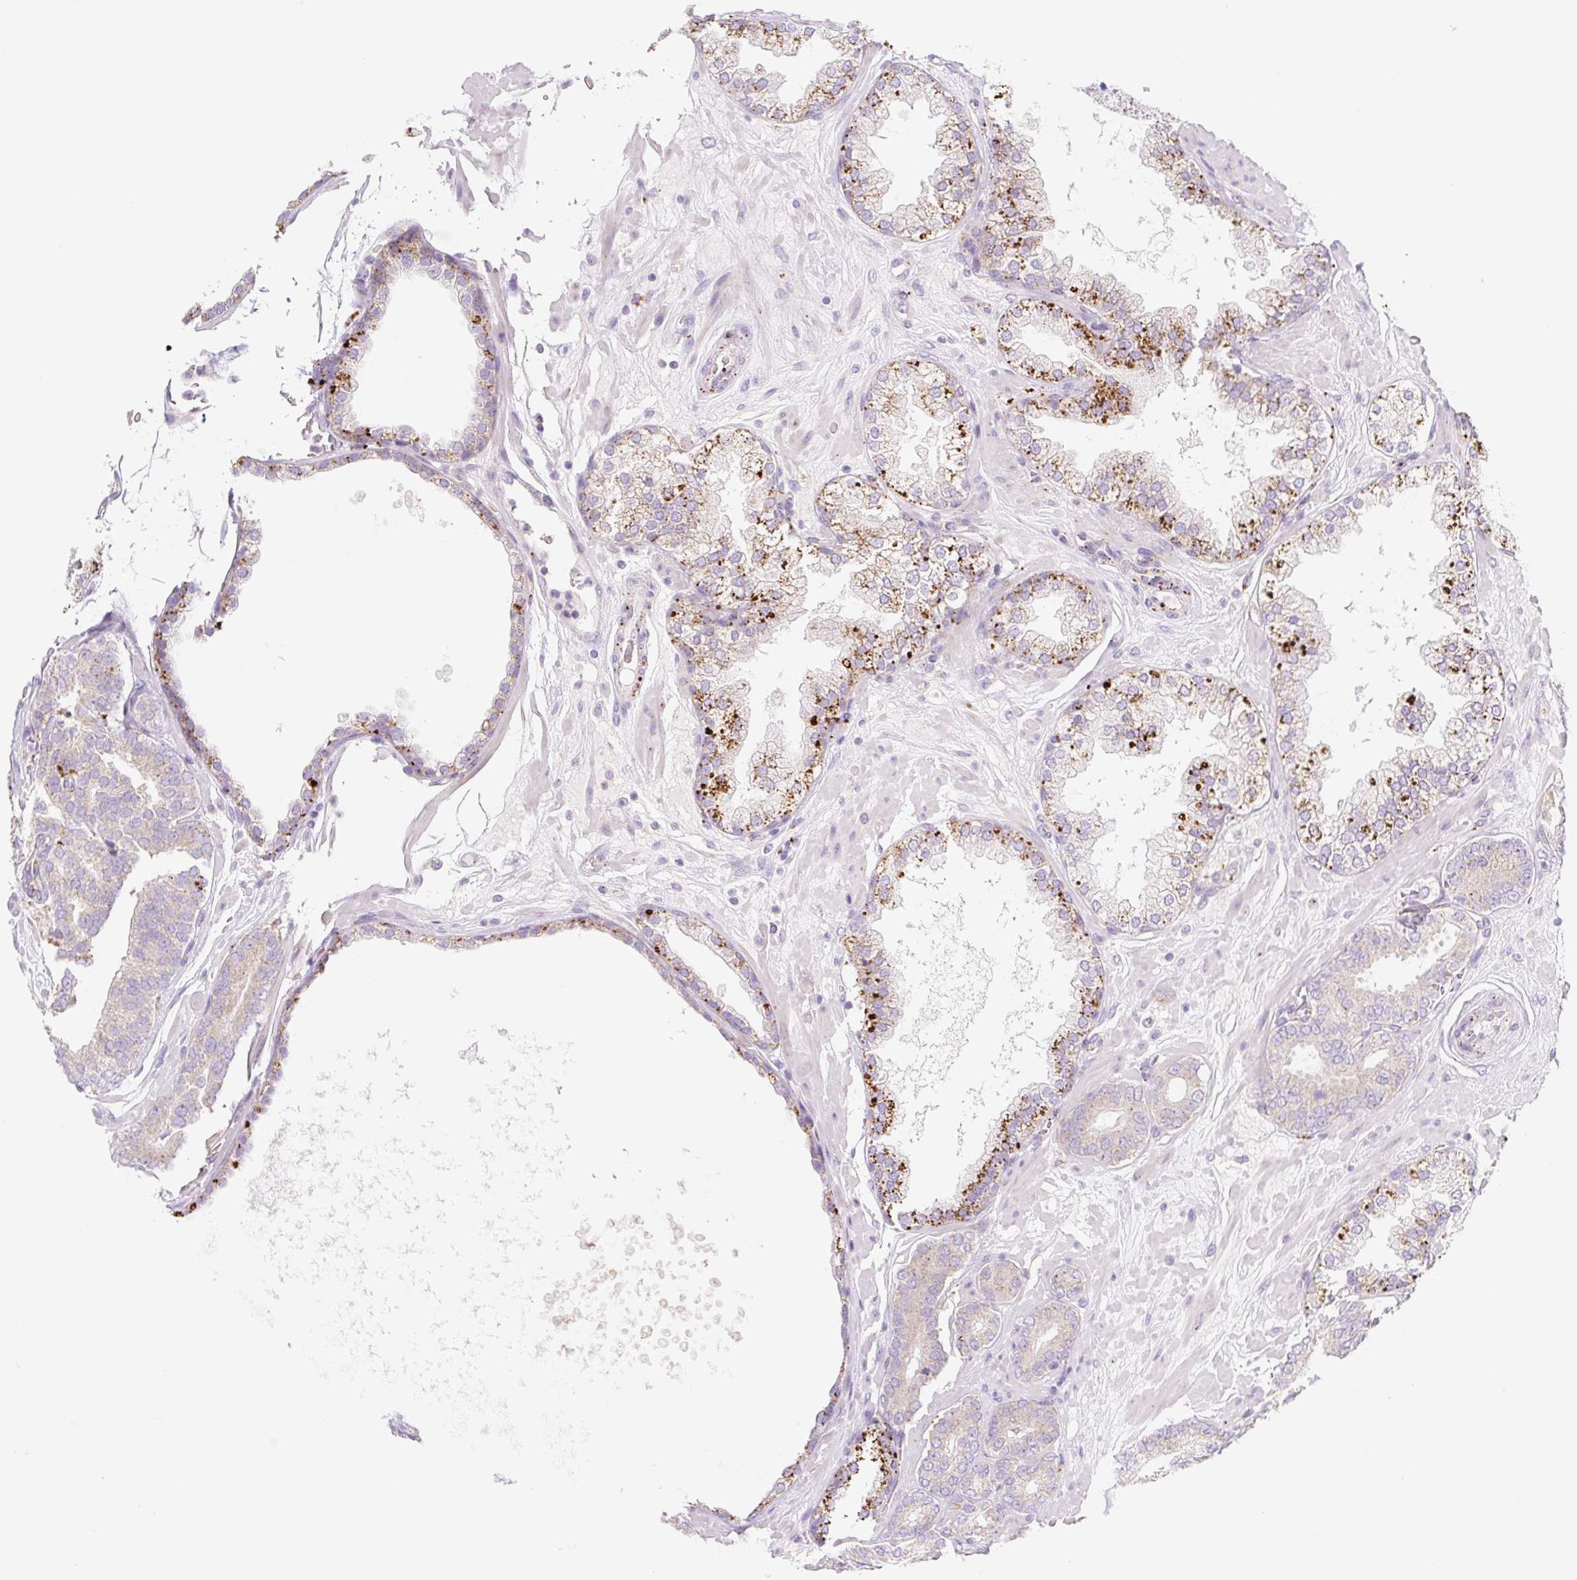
{"staining": {"intensity": "weak", "quantity": "<25%", "location": "cytoplasmic/membranous"}, "tissue": "prostate cancer", "cell_type": "Tumor cells", "image_type": "cancer", "snomed": [{"axis": "morphology", "description": "Adenocarcinoma, High grade"}, {"axis": "topography", "description": "Prostate"}], "caption": "DAB (3,3'-diaminobenzidine) immunohistochemical staining of human high-grade adenocarcinoma (prostate) exhibits no significant expression in tumor cells. (Brightfield microscopy of DAB (3,3'-diaminobenzidine) immunohistochemistry (IHC) at high magnification).", "gene": "CLEC3A", "patient": {"sex": "male", "age": 66}}